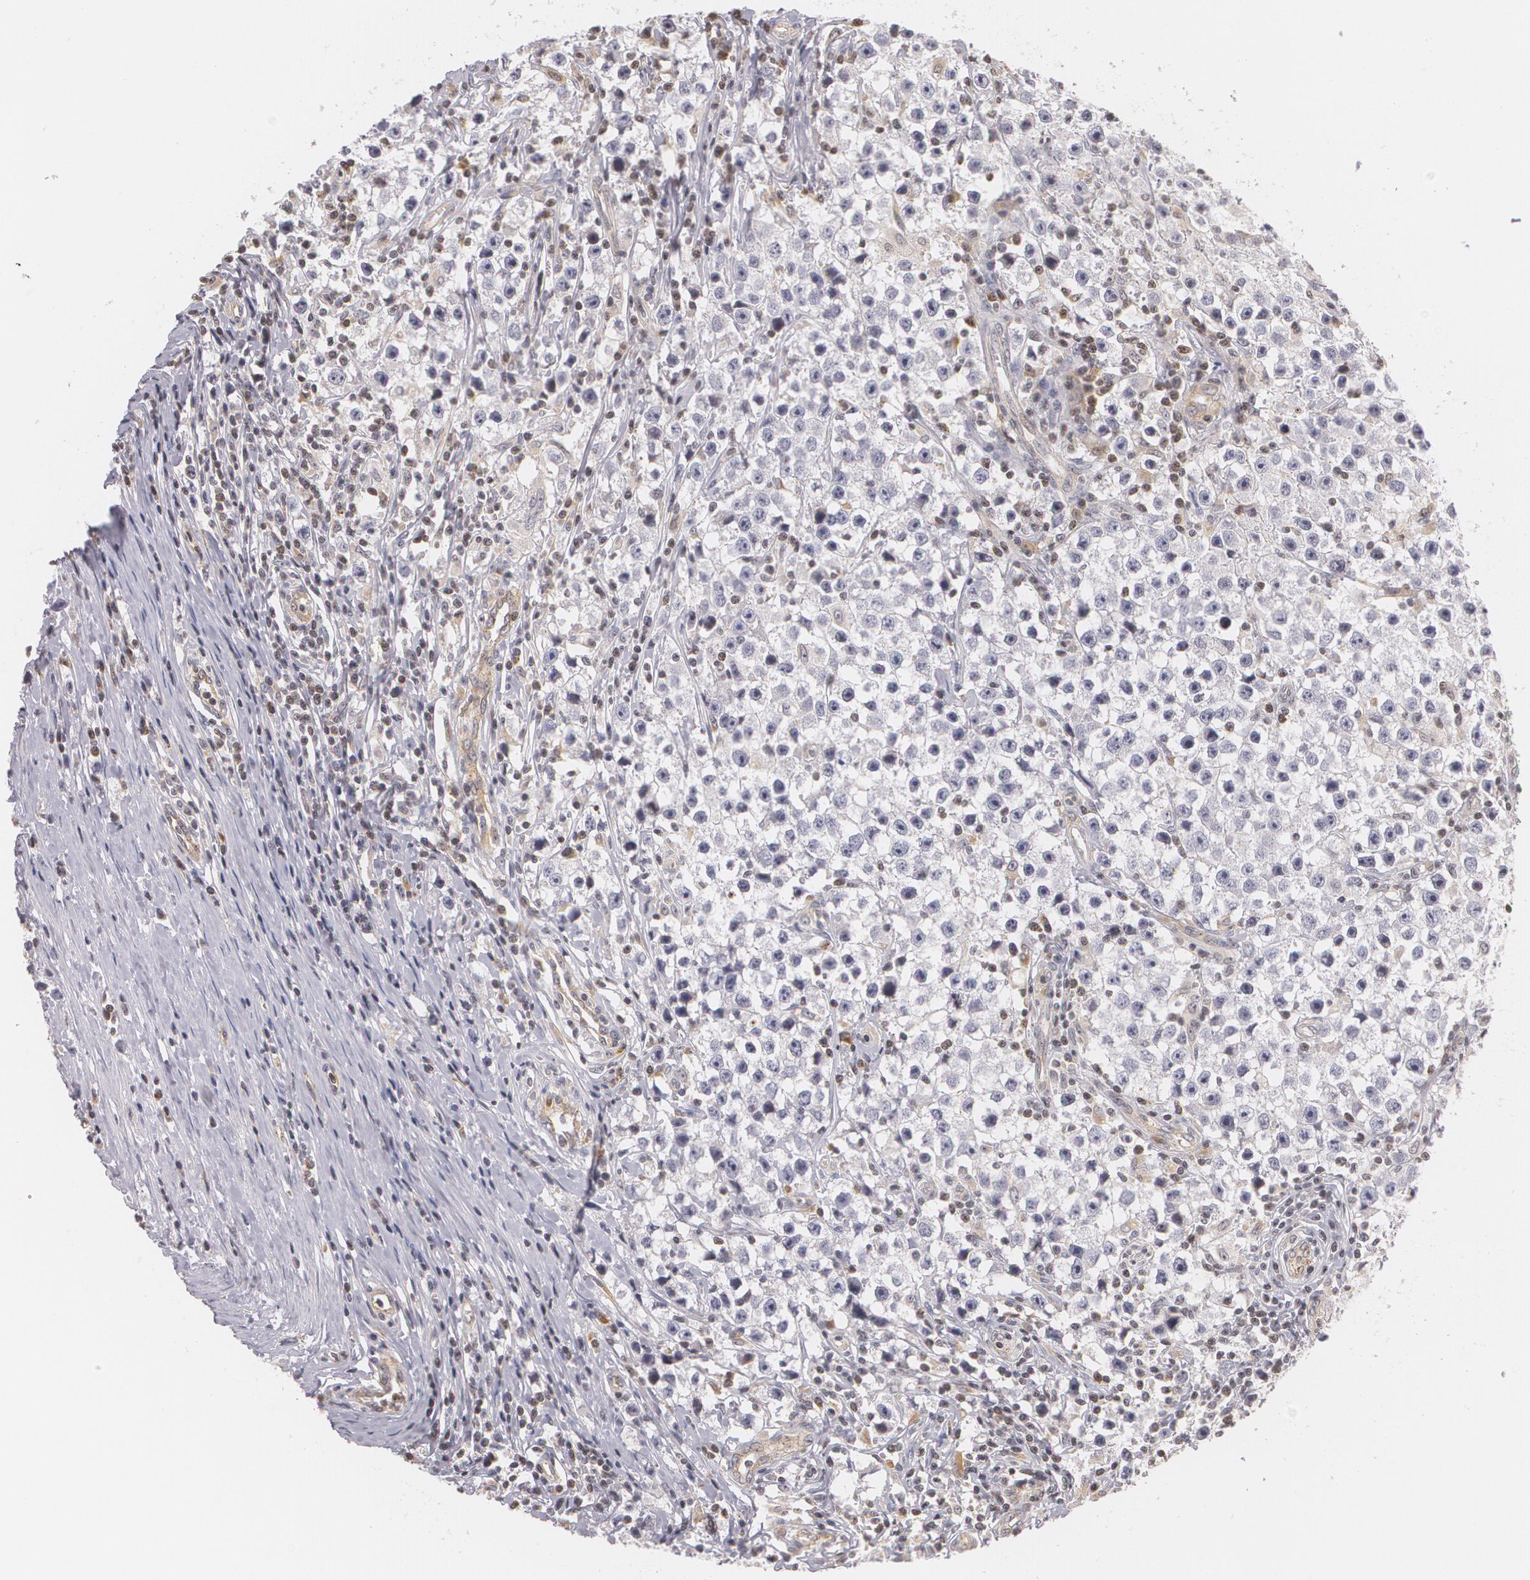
{"staining": {"intensity": "negative", "quantity": "none", "location": "none"}, "tissue": "testis cancer", "cell_type": "Tumor cells", "image_type": "cancer", "snomed": [{"axis": "morphology", "description": "Seminoma, NOS"}, {"axis": "topography", "description": "Testis"}], "caption": "An image of human testis seminoma is negative for staining in tumor cells.", "gene": "VAV3", "patient": {"sex": "male", "age": 35}}